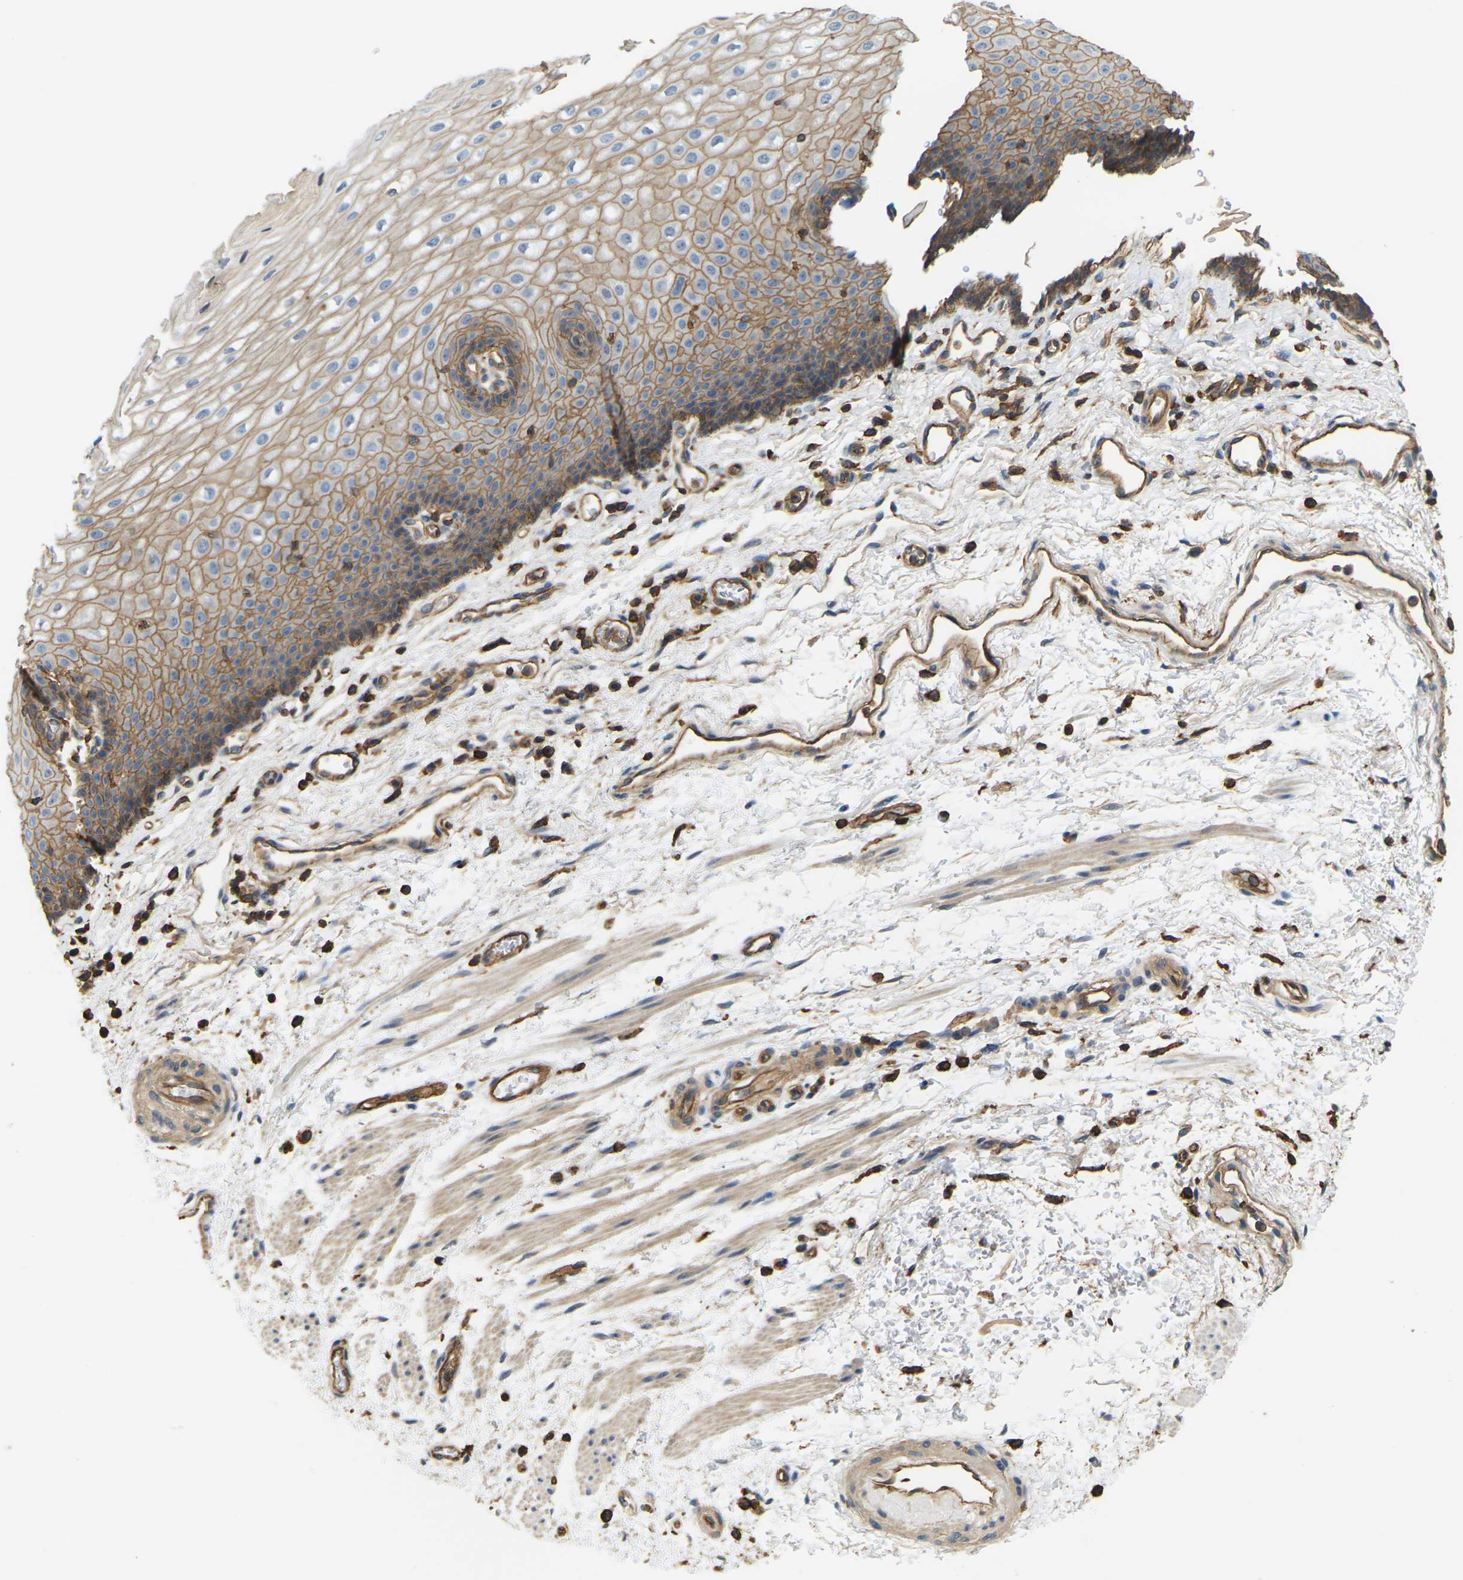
{"staining": {"intensity": "moderate", "quantity": ">75%", "location": "cytoplasmic/membranous"}, "tissue": "esophagus", "cell_type": "Squamous epithelial cells", "image_type": "normal", "snomed": [{"axis": "morphology", "description": "Normal tissue, NOS"}, {"axis": "topography", "description": "Esophagus"}], "caption": "IHC micrograph of normal esophagus: esophagus stained using immunohistochemistry shows medium levels of moderate protein expression localized specifically in the cytoplasmic/membranous of squamous epithelial cells, appearing as a cytoplasmic/membranous brown color.", "gene": "IQGAP1", "patient": {"sex": "male", "age": 54}}